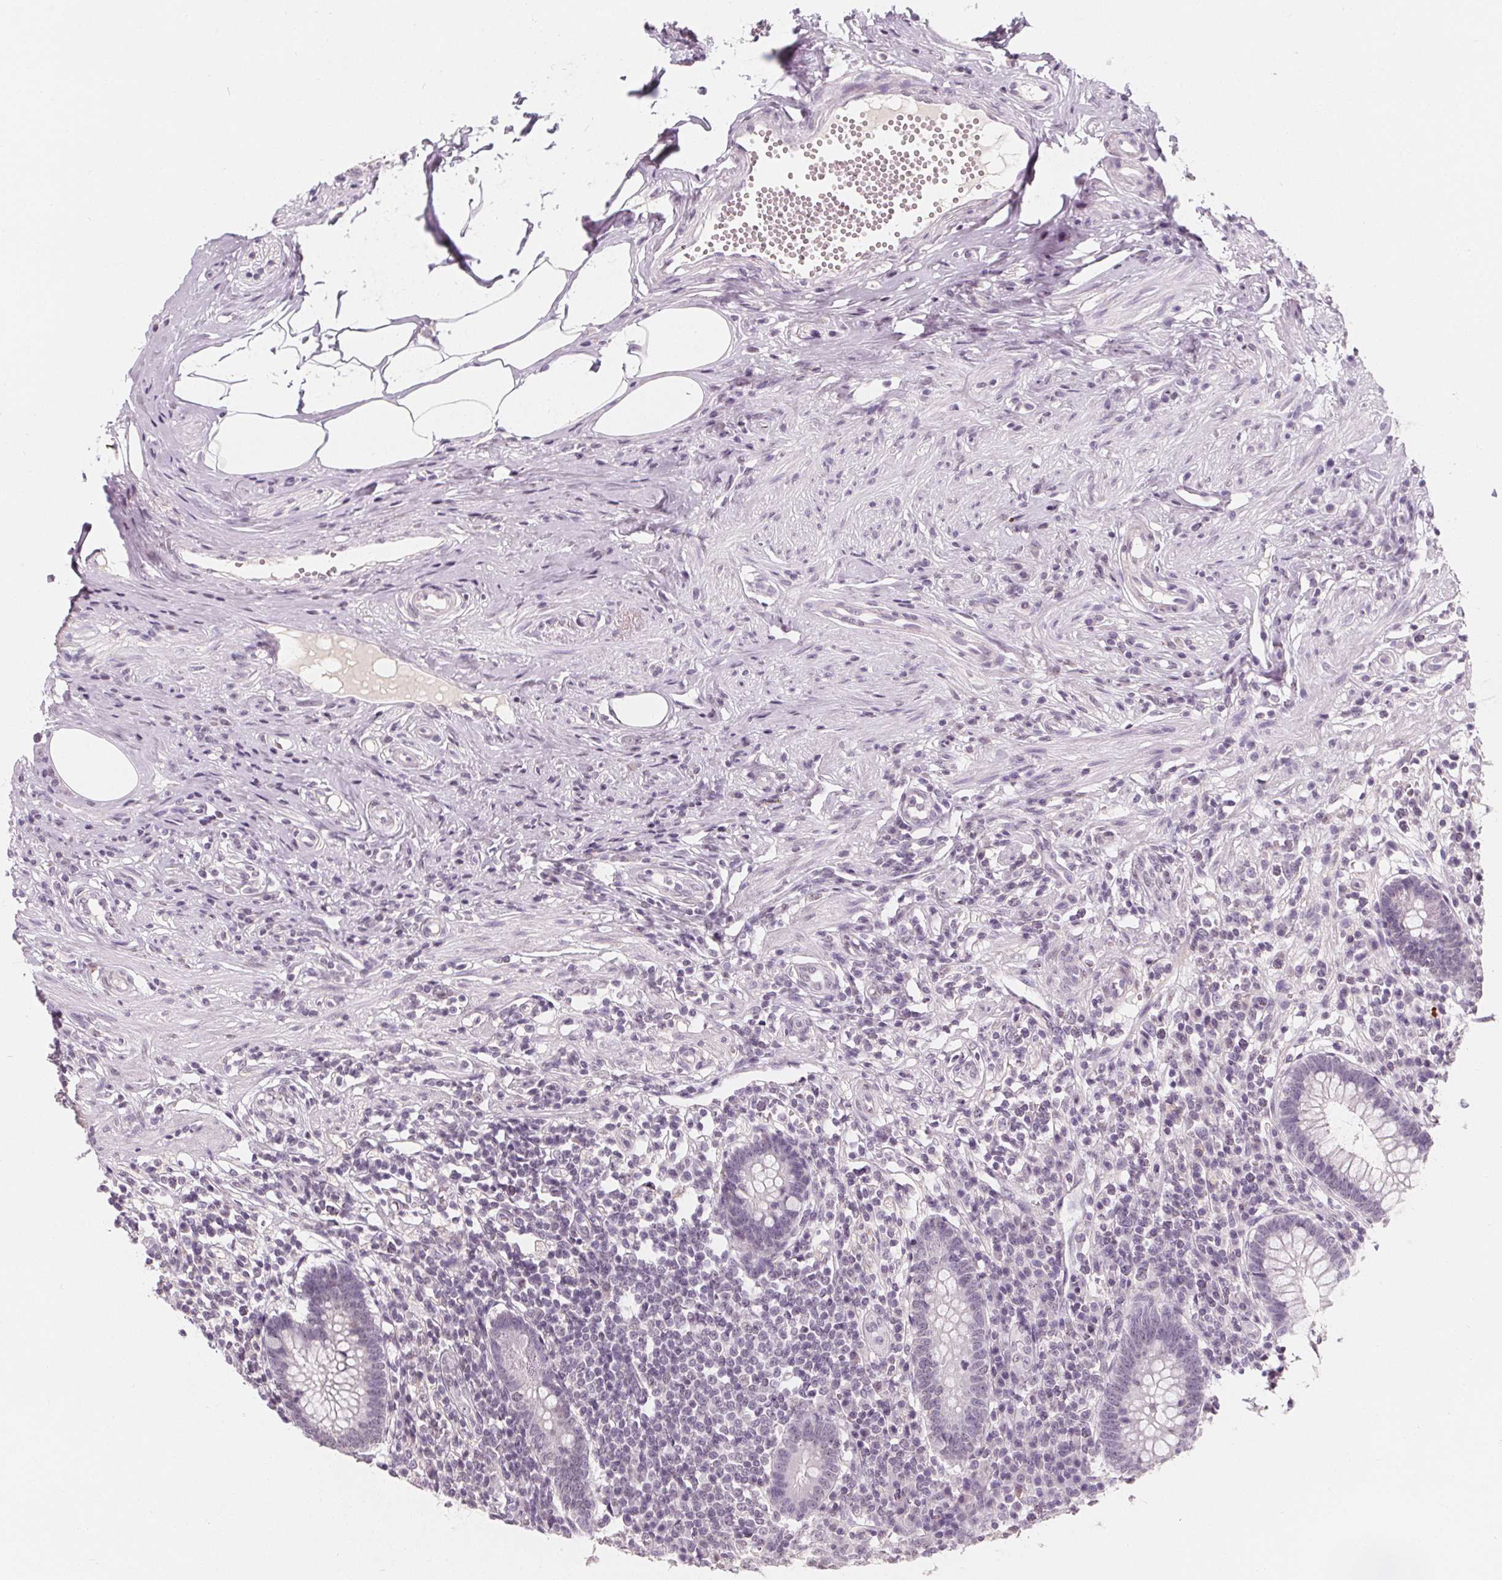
{"staining": {"intensity": "negative", "quantity": "none", "location": "none"}, "tissue": "appendix", "cell_type": "Glandular cells", "image_type": "normal", "snomed": [{"axis": "morphology", "description": "Normal tissue, NOS"}, {"axis": "topography", "description": "Appendix"}], "caption": "Protein analysis of benign appendix shows no significant expression in glandular cells. (Brightfield microscopy of DAB (3,3'-diaminobenzidine) immunohistochemistry (IHC) at high magnification).", "gene": "DBX2", "patient": {"sex": "female", "age": 56}}